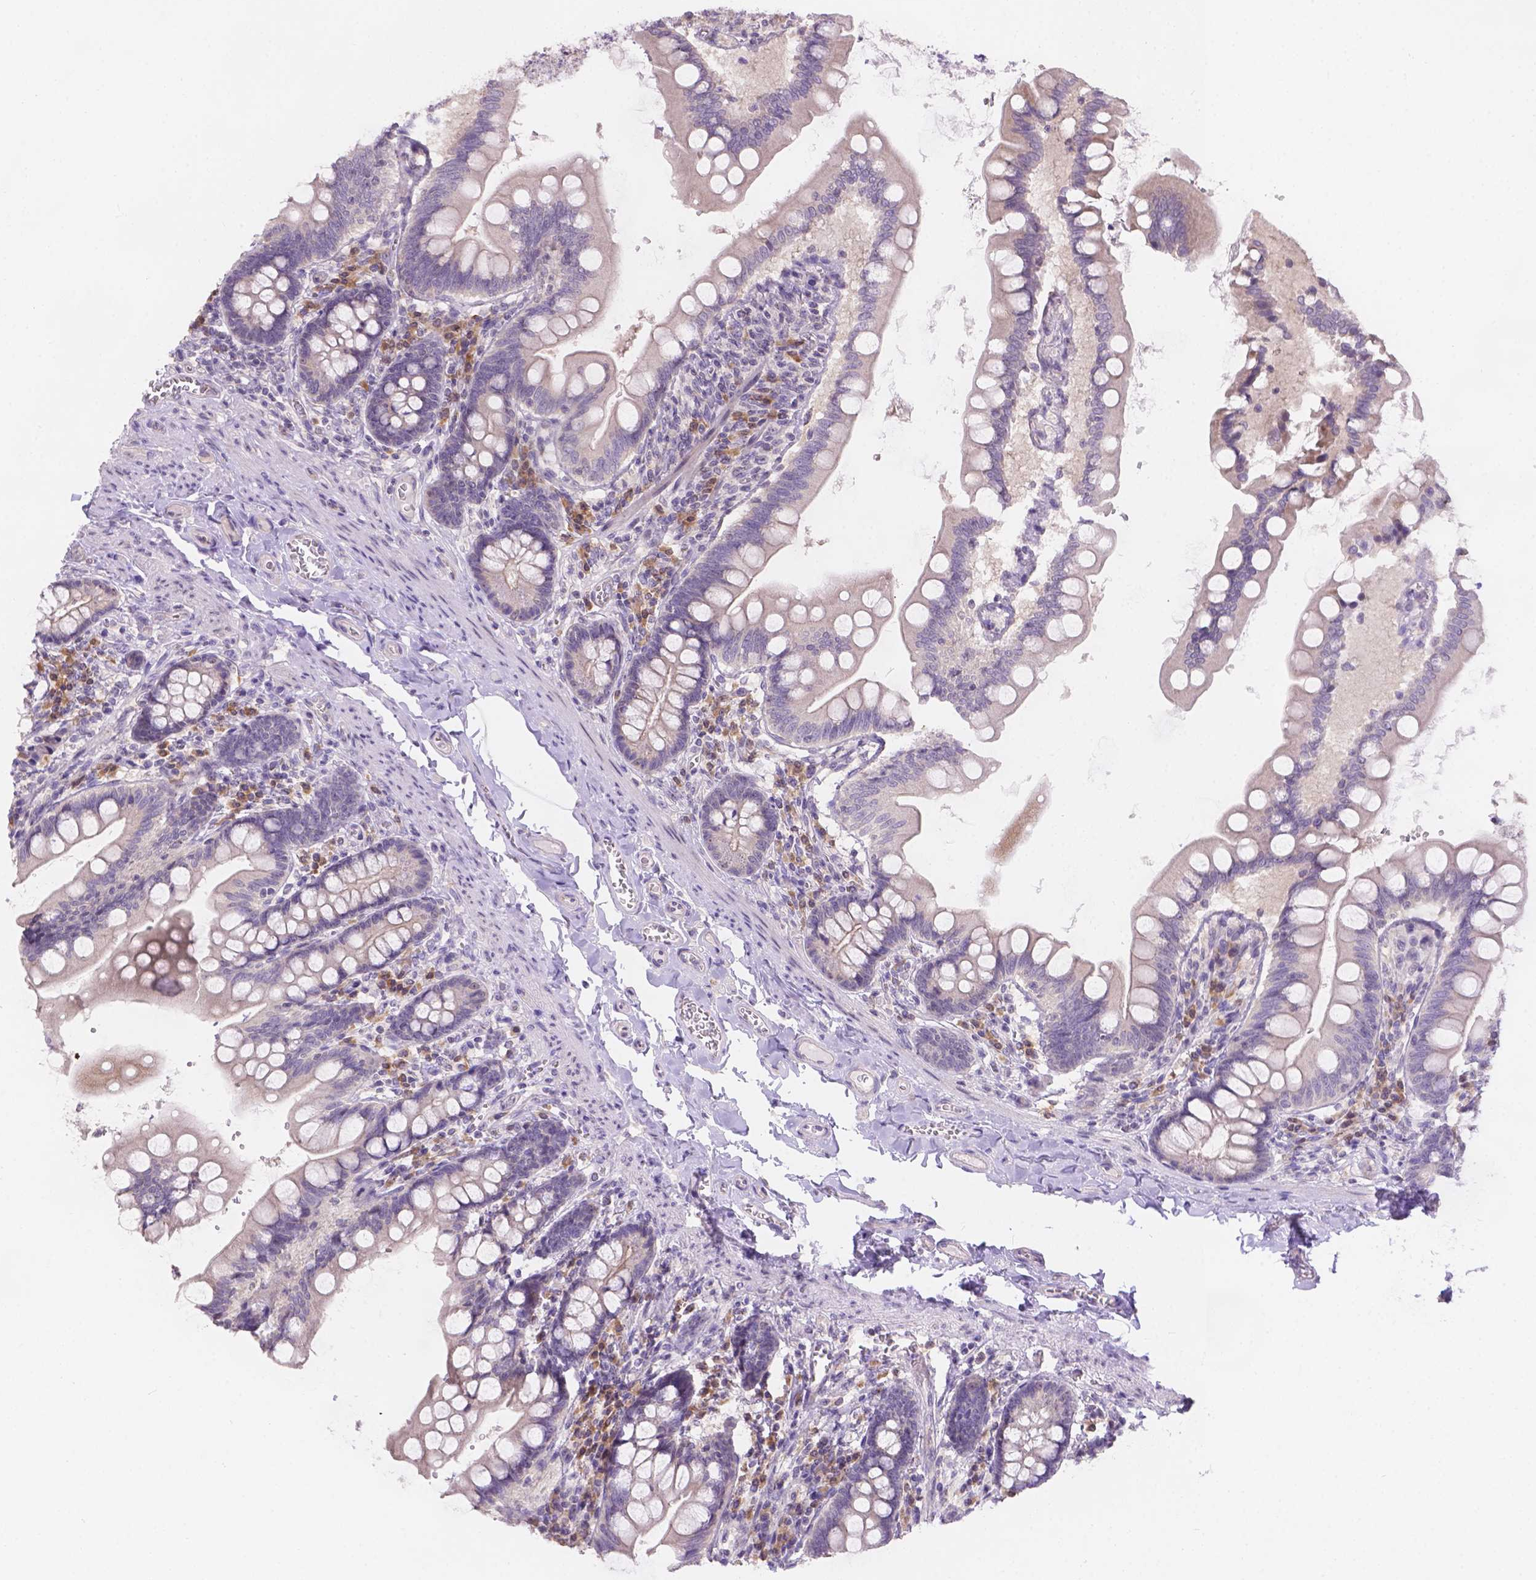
{"staining": {"intensity": "negative", "quantity": "none", "location": "none"}, "tissue": "small intestine", "cell_type": "Glandular cells", "image_type": "normal", "snomed": [{"axis": "morphology", "description": "Normal tissue, NOS"}, {"axis": "topography", "description": "Small intestine"}], "caption": "IHC of normal small intestine reveals no expression in glandular cells. (Immunohistochemistry, brightfield microscopy, high magnification).", "gene": "CD96", "patient": {"sex": "female", "age": 56}}